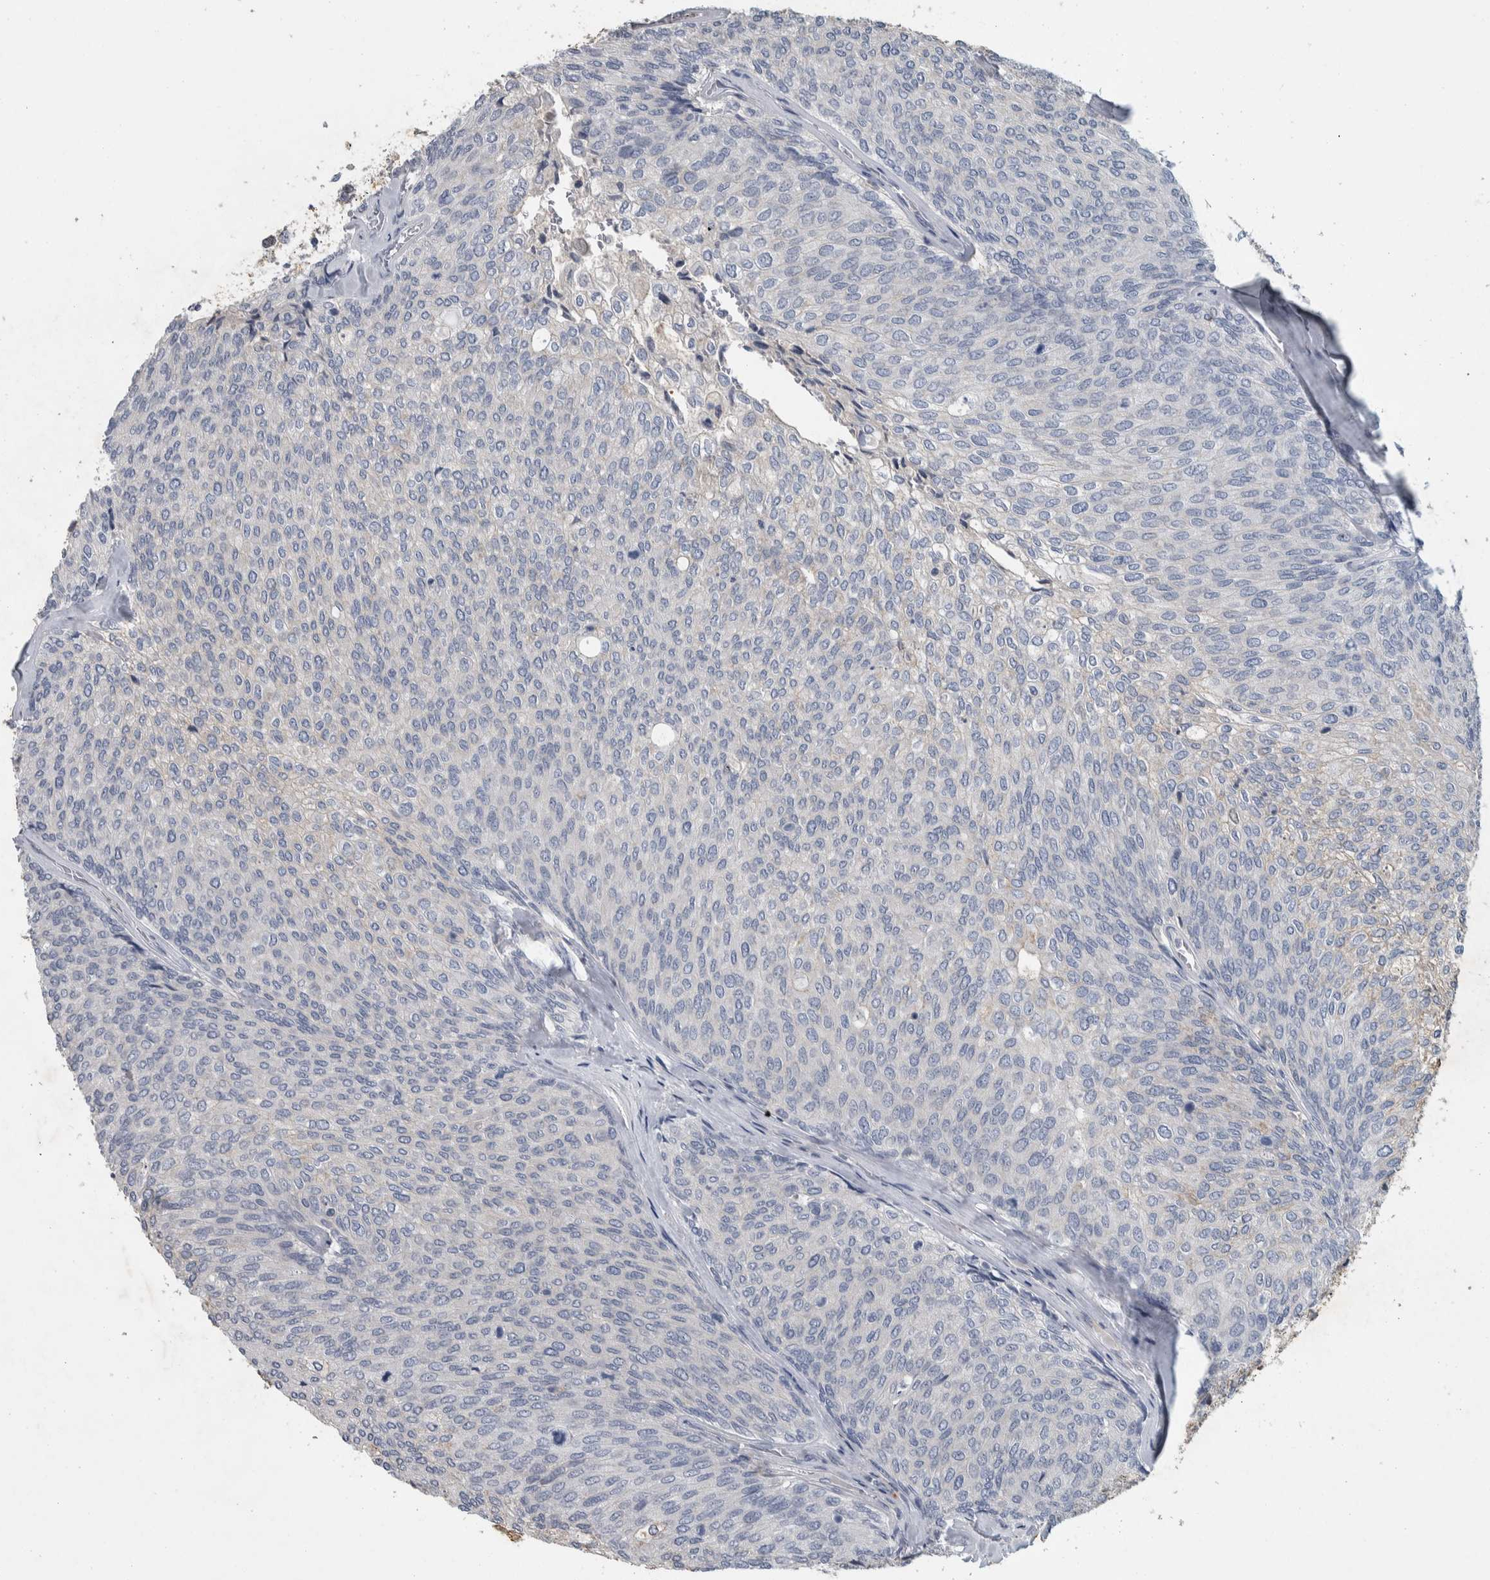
{"staining": {"intensity": "weak", "quantity": "<25%", "location": "cytoplasmic/membranous"}, "tissue": "urothelial cancer", "cell_type": "Tumor cells", "image_type": "cancer", "snomed": [{"axis": "morphology", "description": "Urothelial carcinoma, Low grade"}, {"axis": "topography", "description": "Urinary bladder"}], "caption": "Immunohistochemistry (IHC) of human urothelial cancer exhibits no staining in tumor cells.", "gene": "NT5C2", "patient": {"sex": "female", "age": 79}}